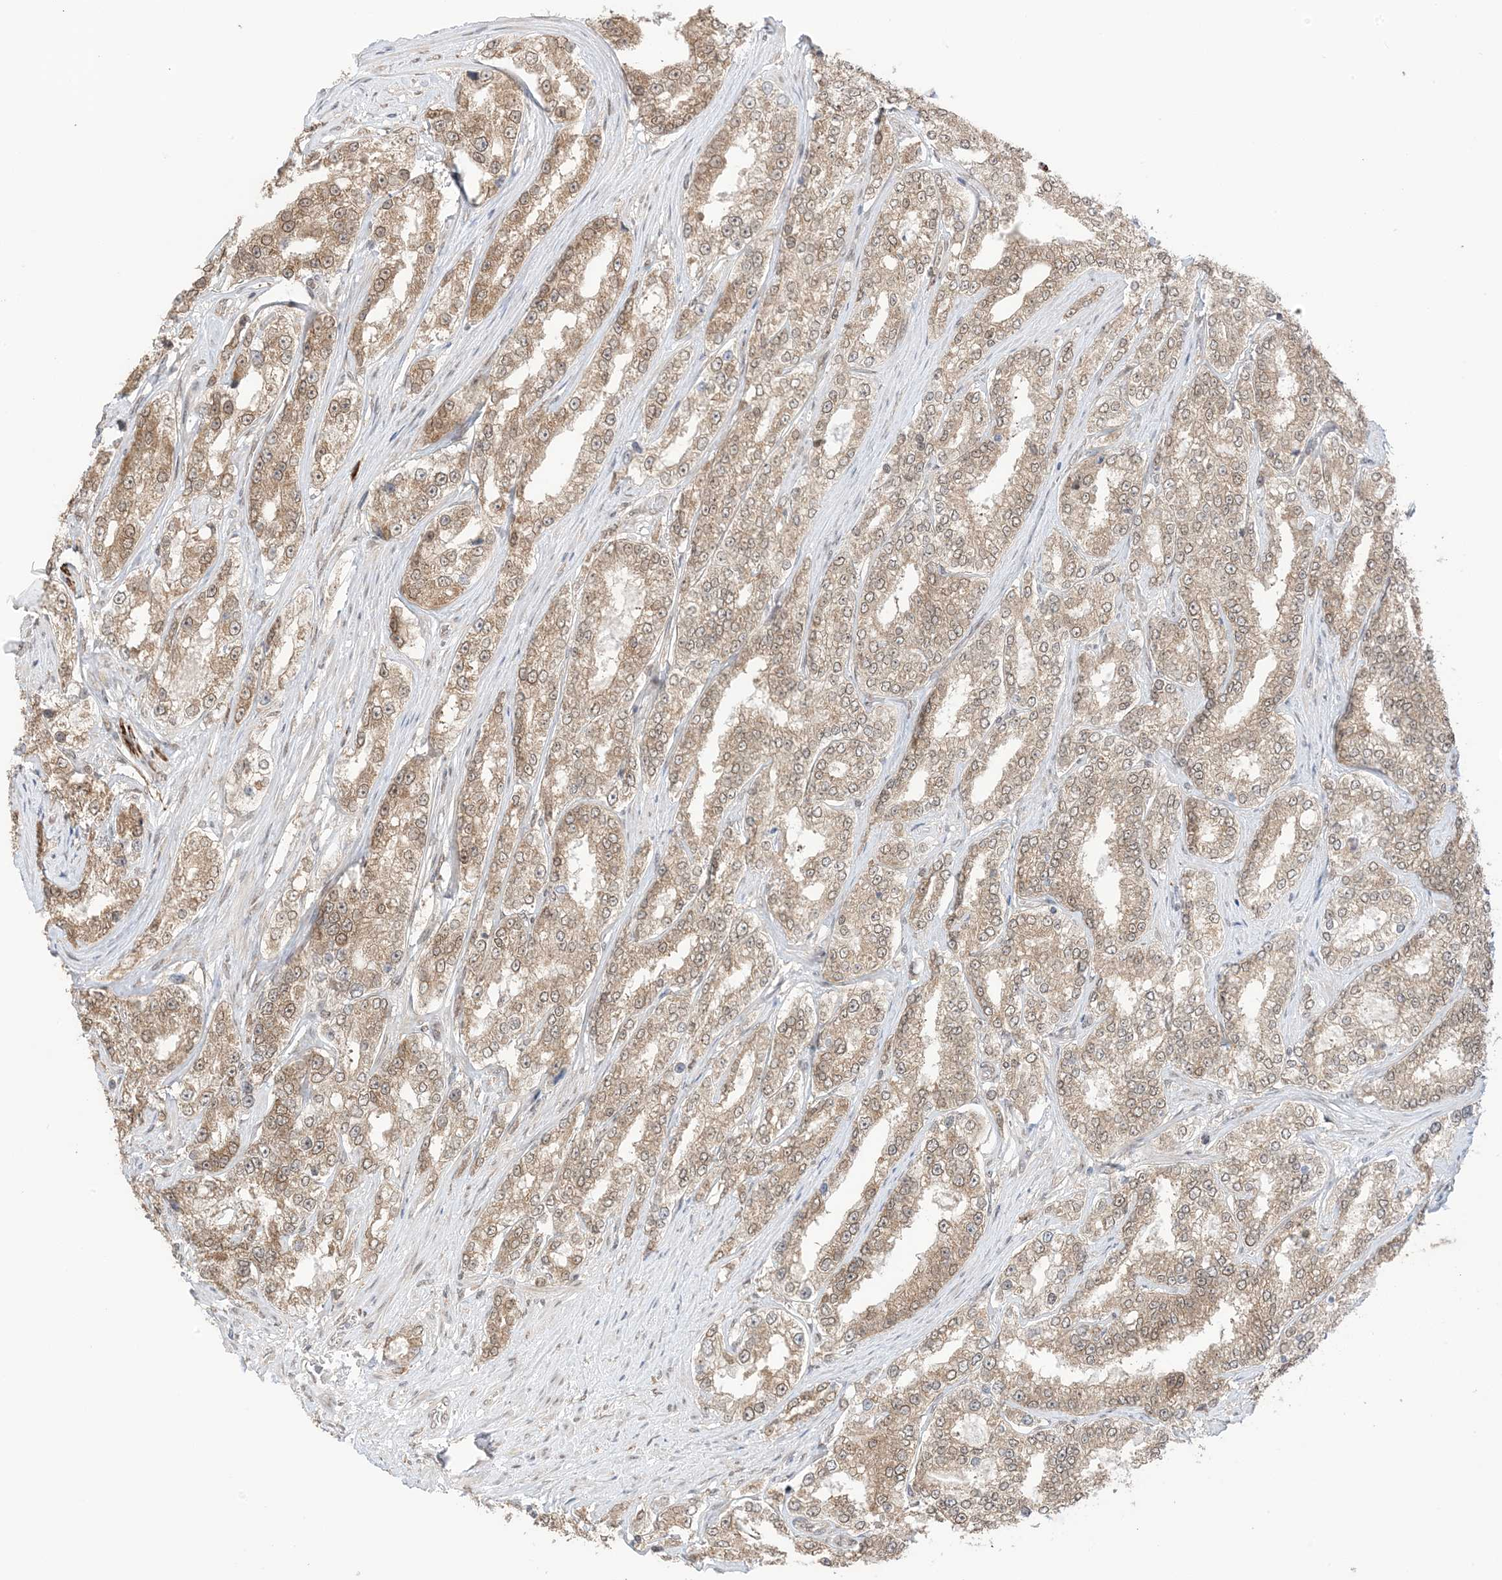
{"staining": {"intensity": "weak", "quantity": ">75%", "location": "cytoplasmic/membranous,nuclear"}, "tissue": "prostate cancer", "cell_type": "Tumor cells", "image_type": "cancer", "snomed": [{"axis": "morphology", "description": "Normal tissue, NOS"}, {"axis": "morphology", "description": "Adenocarcinoma, High grade"}, {"axis": "topography", "description": "Prostate"}], "caption": "There is low levels of weak cytoplasmic/membranous and nuclear positivity in tumor cells of prostate cancer (adenocarcinoma (high-grade)), as demonstrated by immunohistochemical staining (brown color).", "gene": "UBE2E2", "patient": {"sex": "male", "age": 83}}